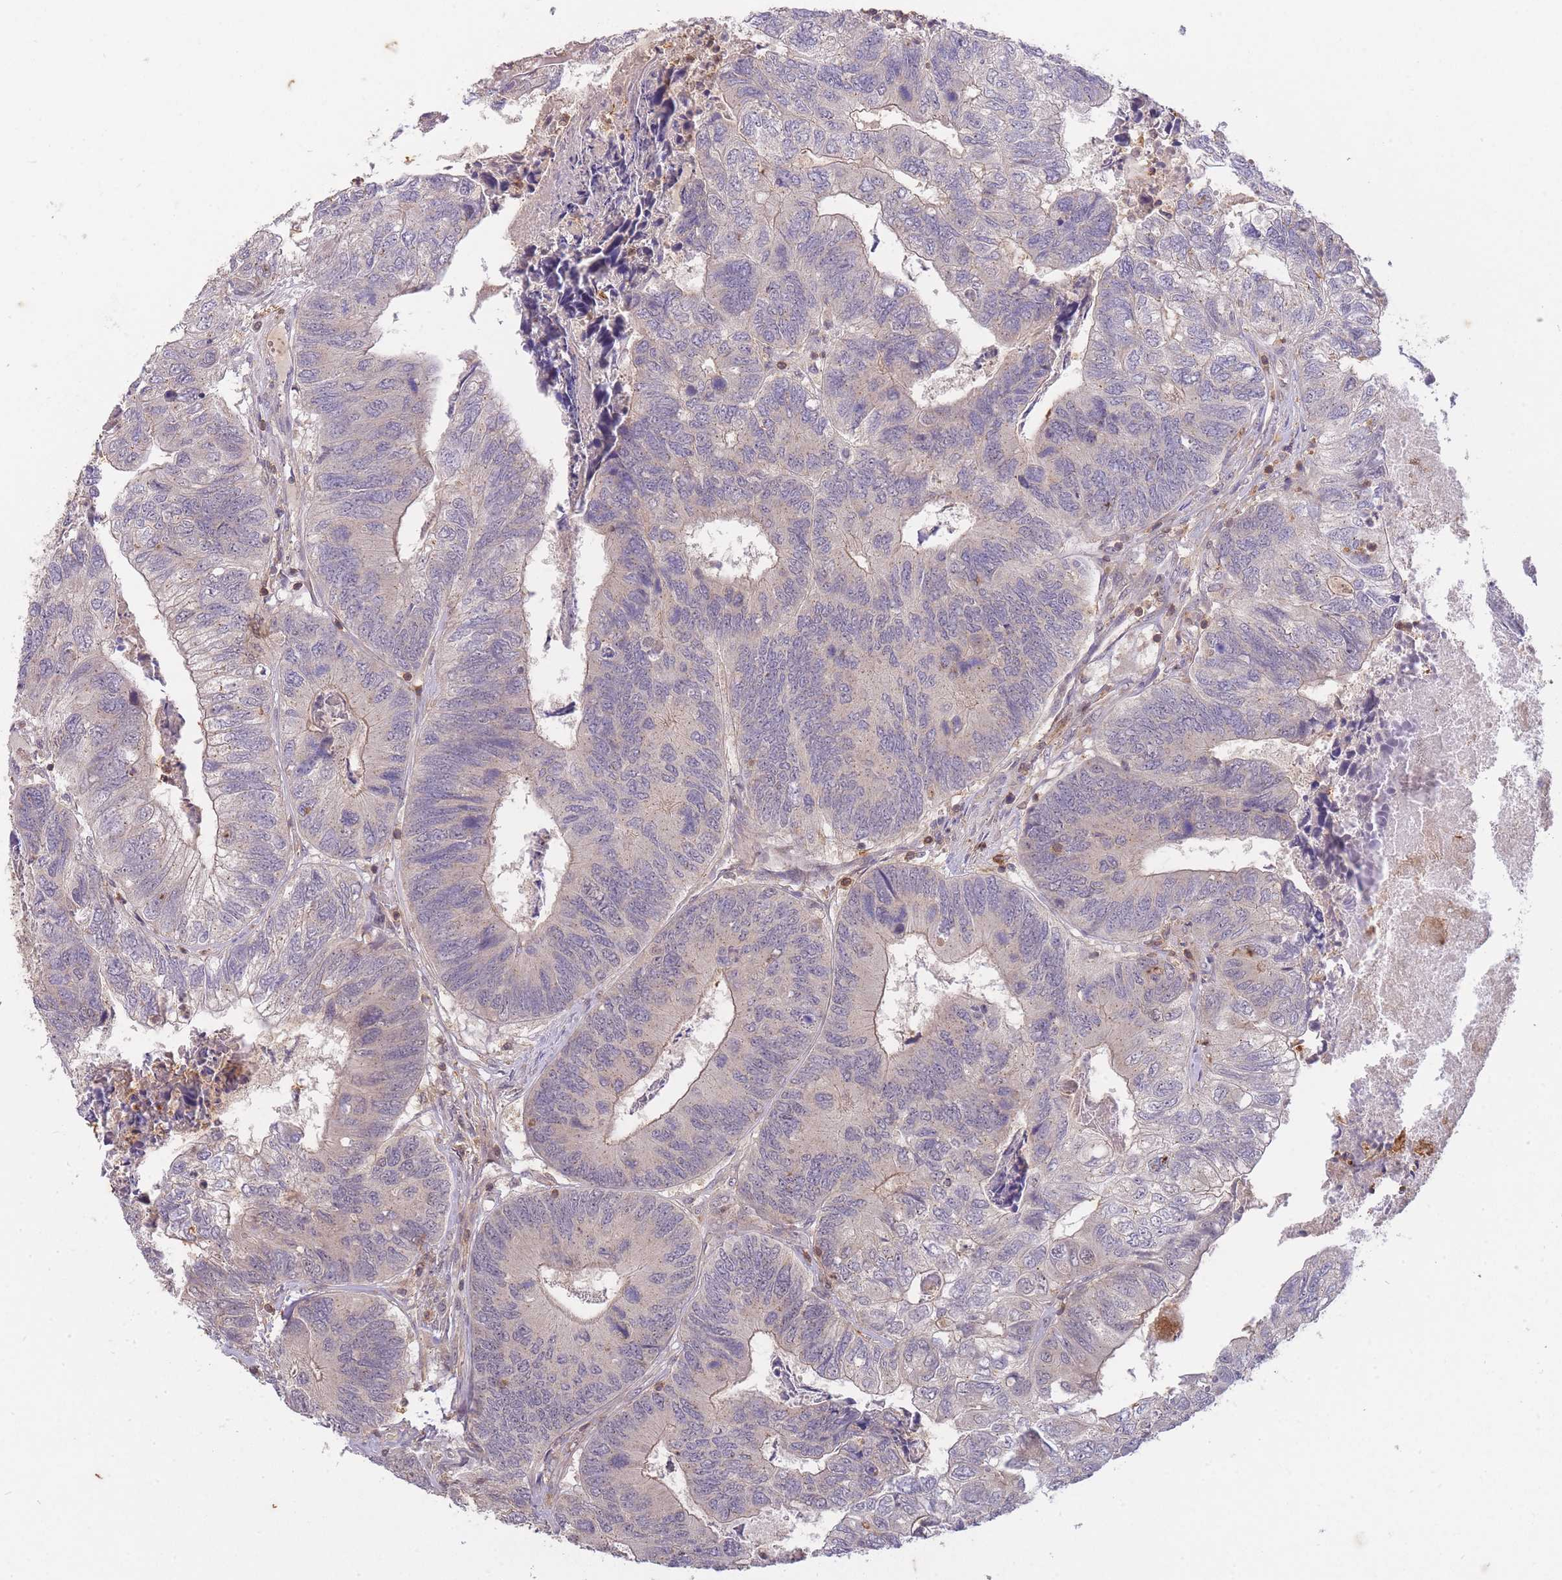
{"staining": {"intensity": "negative", "quantity": "none", "location": "none"}, "tissue": "colorectal cancer", "cell_type": "Tumor cells", "image_type": "cancer", "snomed": [{"axis": "morphology", "description": "Adenocarcinoma, NOS"}, {"axis": "topography", "description": "Colon"}], "caption": "IHC photomicrograph of human colorectal cancer (adenocarcinoma) stained for a protein (brown), which exhibits no positivity in tumor cells.", "gene": "ST8SIA4", "patient": {"sex": "female", "age": 67}}